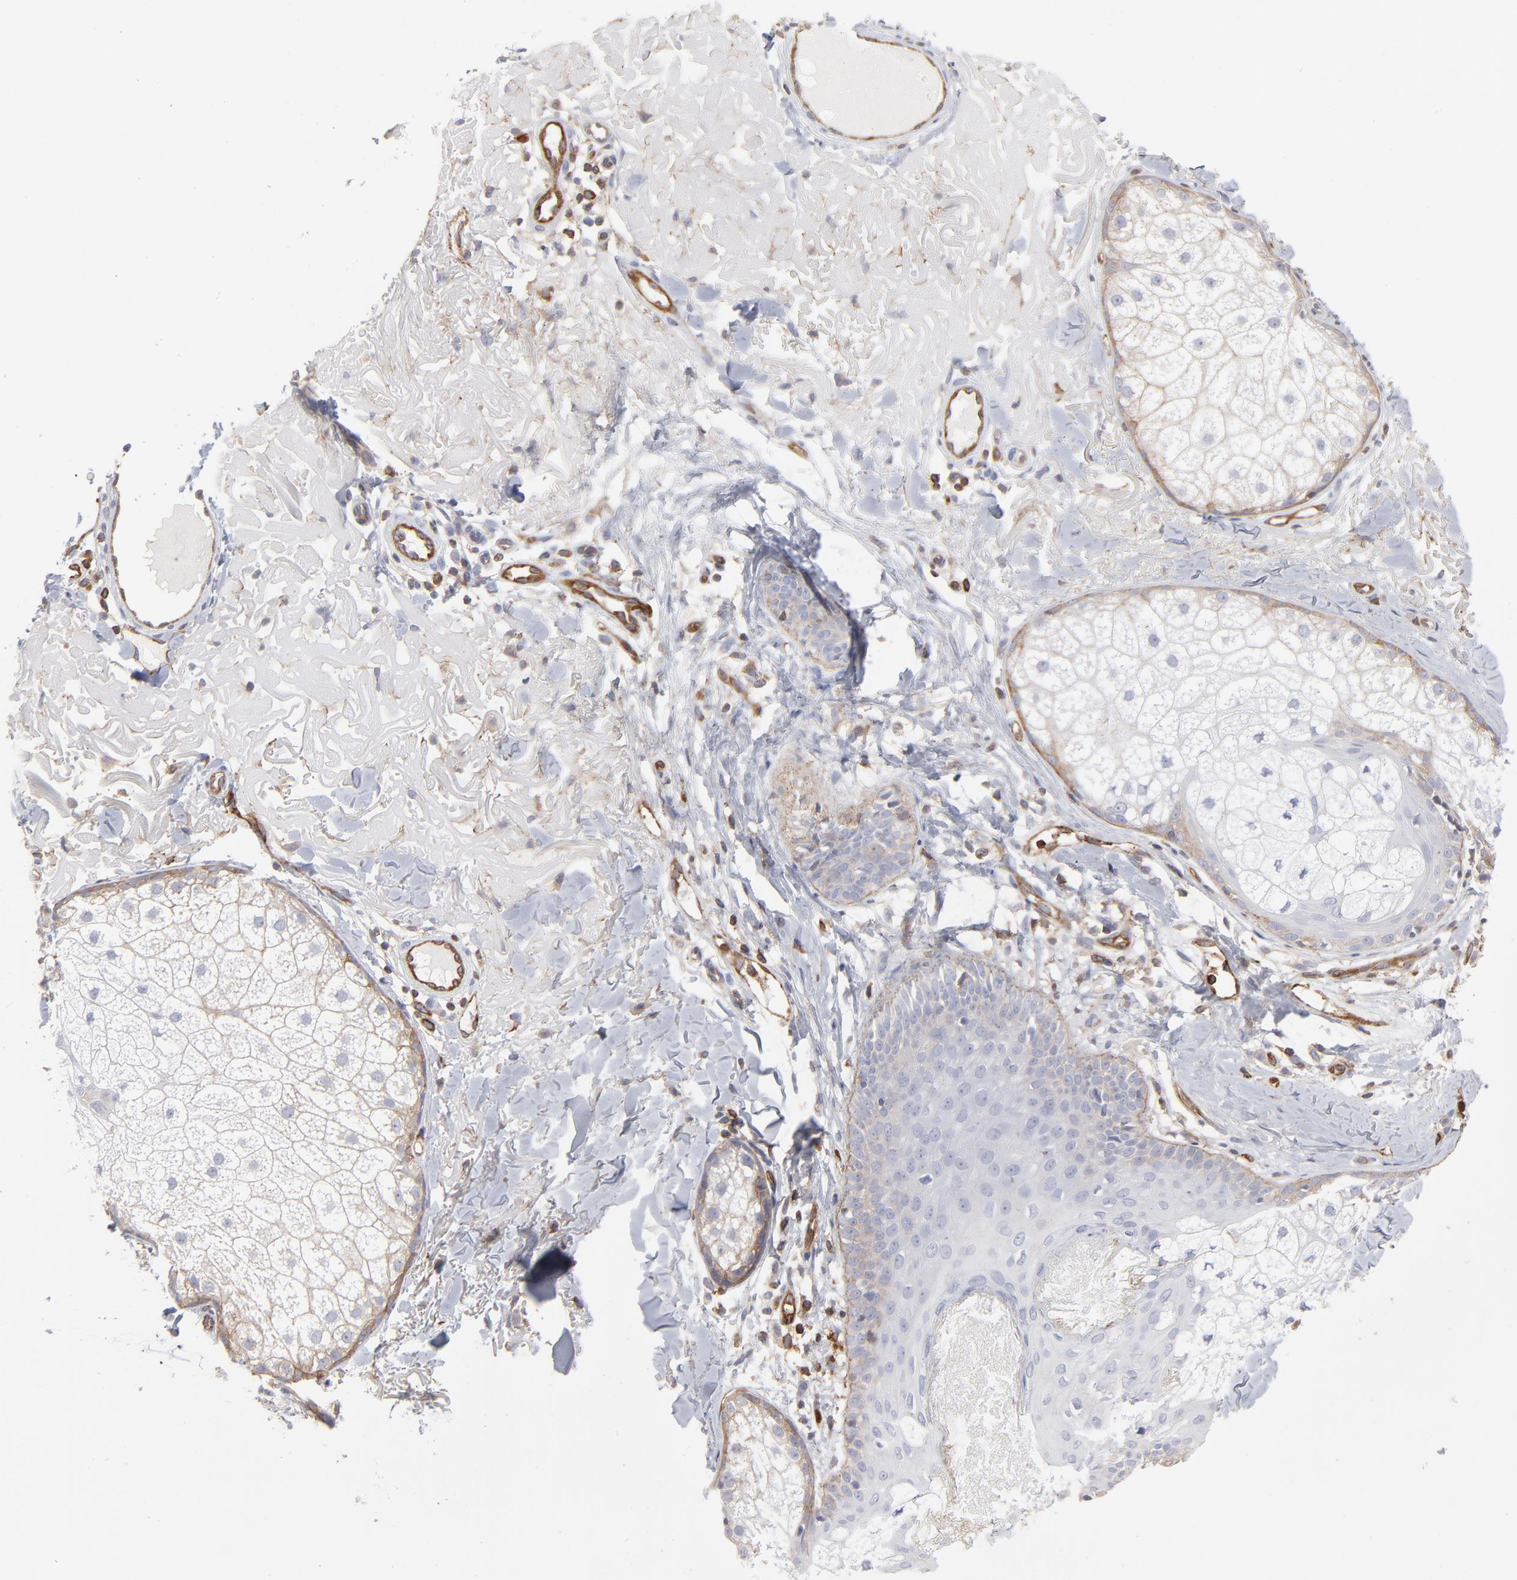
{"staining": {"intensity": "negative", "quantity": "none", "location": "none"}, "tissue": "skin cancer", "cell_type": "Tumor cells", "image_type": "cancer", "snomed": [{"axis": "morphology", "description": "Basal cell carcinoma"}, {"axis": "topography", "description": "Skin"}], "caption": "Image shows no protein positivity in tumor cells of skin basal cell carcinoma tissue. Brightfield microscopy of IHC stained with DAB (3,3'-diaminobenzidine) (brown) and hematoxylin (blue), captured at high magnification.", "gene": "PXN", "patient": {"sex": "male", "age": 74}}